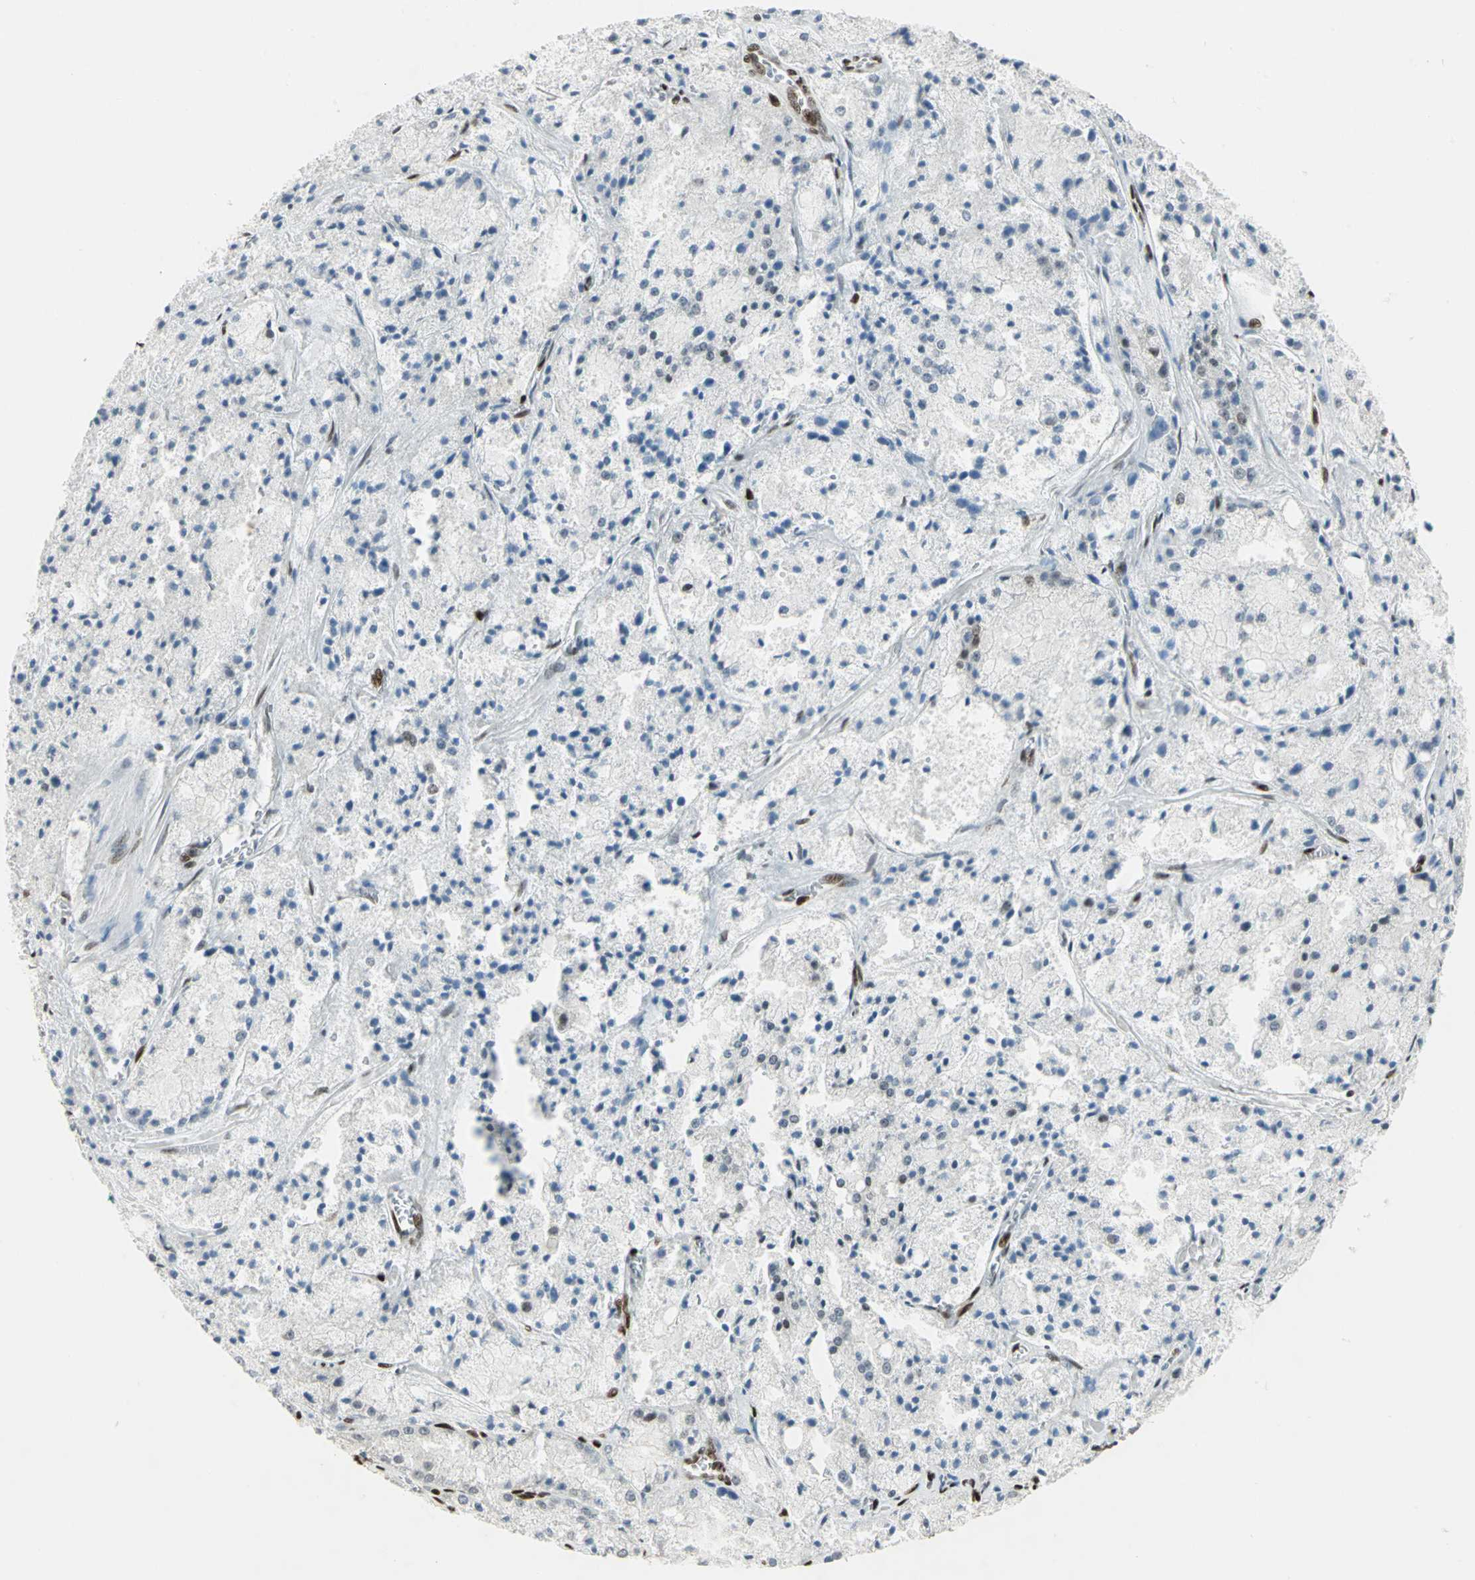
{"staining": {"intensity": "weak", "quantity": "<25%", "location": "nuclear"}, "tissue": "prostate cancer", "cell_type": "Tumor cells", "image_type": "cancer", "snomed": [{"axis": "morphology", "description": "Adenocarcinoma, Low grade"}, {"axis": "topography", "description": "Prostate"}], "caption": "This is a photomicrograph of immunohistochemistry (IHC) staining of prostate cancer (adenocarcinoma (low-grade)), which shows no expression in tumor cells.", "gene": "MEIS2", "patient": {"sex": "male", "age": 64}}